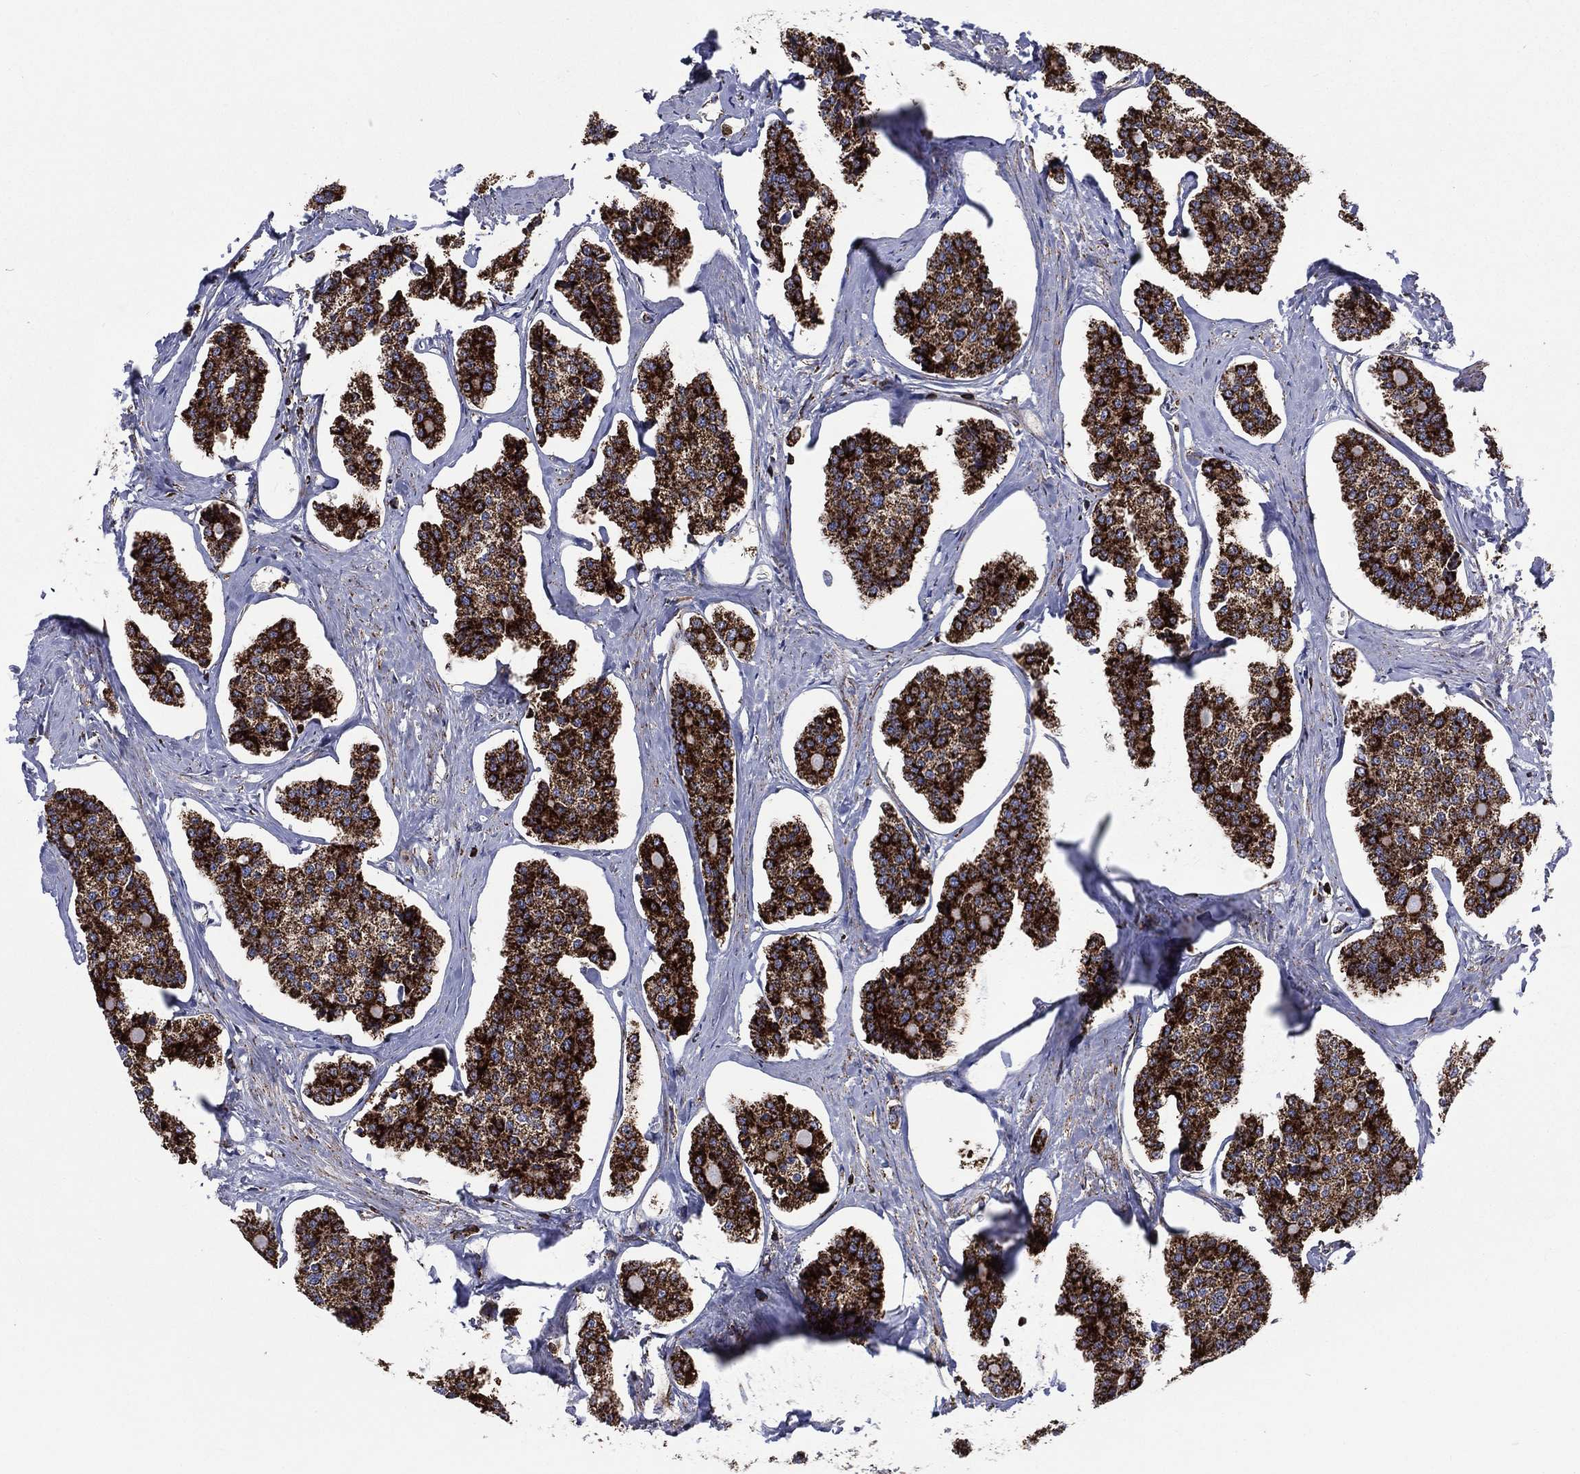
{"staining": {"intensity": "strong", "quantity": ">75%", "location": "cytoplasmic/membranous"}, "tissue": "carcinoid", "cell_type": "Tumor cells", "image_type": "cancer", "snomed": [{"axis": "morphology", "description": "Carcinoid, malignant, NOS"}, {"axis": "topography", "description": "Small intestine"}], "caption": "Protein staining of carcinoid tissue demonstrates strong cytoplasmic/membranous positivity in about >75% of tumor cells.", "gene": "ANKRD37", "patient": {"sex": "female", "age": 65}}